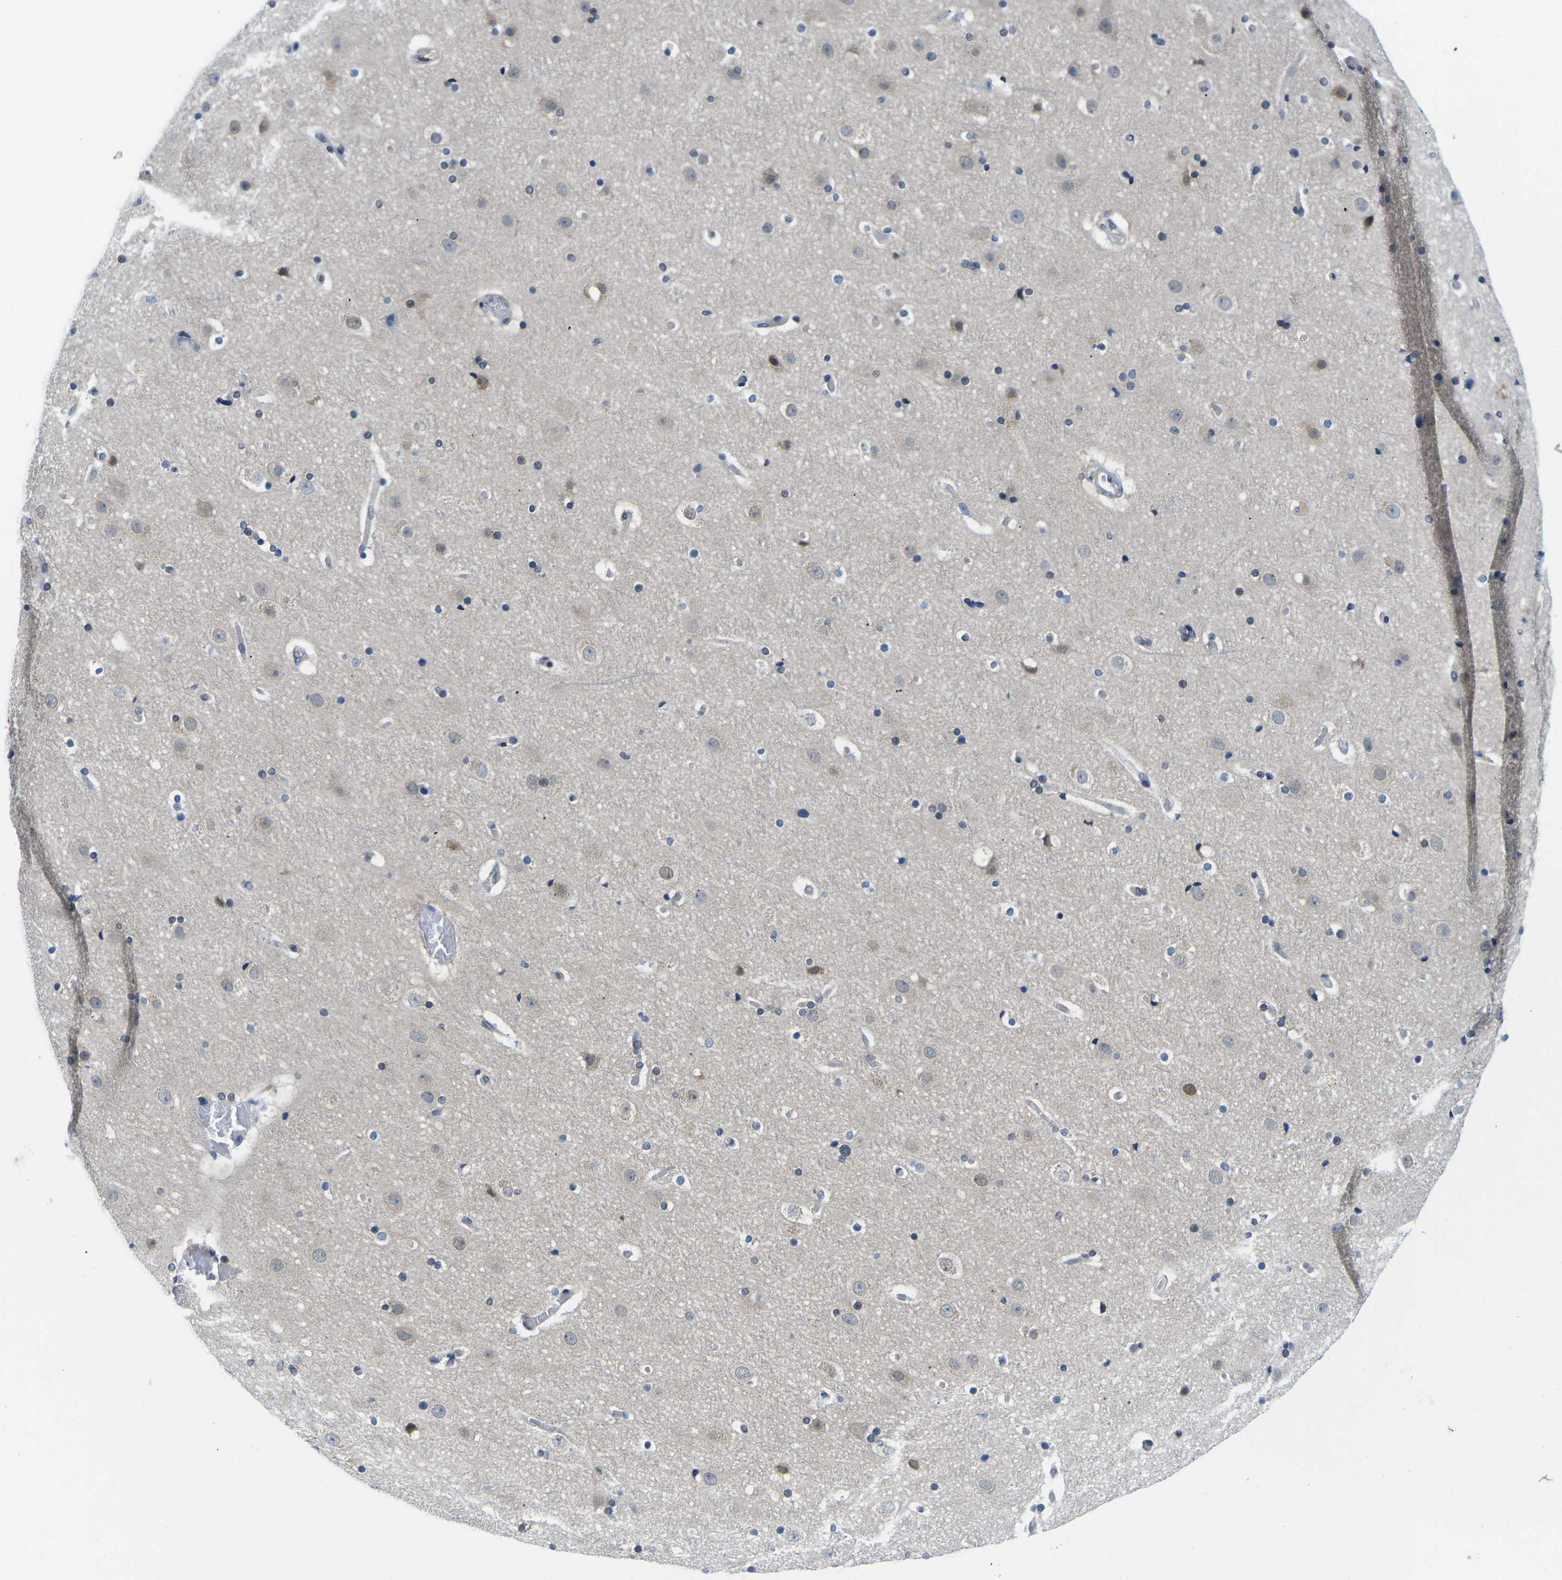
{"staining": {"intensity": "negative", "quantity": "none", "location": "none"}, "tissue": "cerebral cortex", "cell_type": "Endothelial cells", "image_type": "normal", "snomed": [{"axis": "morphology", "description": "Normal tissue, NOS"}, {"axis": "topography", "description": "Cerebral cortex"}], "caption": "High power microscopy photomicrograph of an immunohistochemistry (IHC) photomicrograph of normal cerebral cortex, revealing no significant staining in endothelial cells.", "gene": "UBA7", "patient": {"sex": "male", "age": 57}}